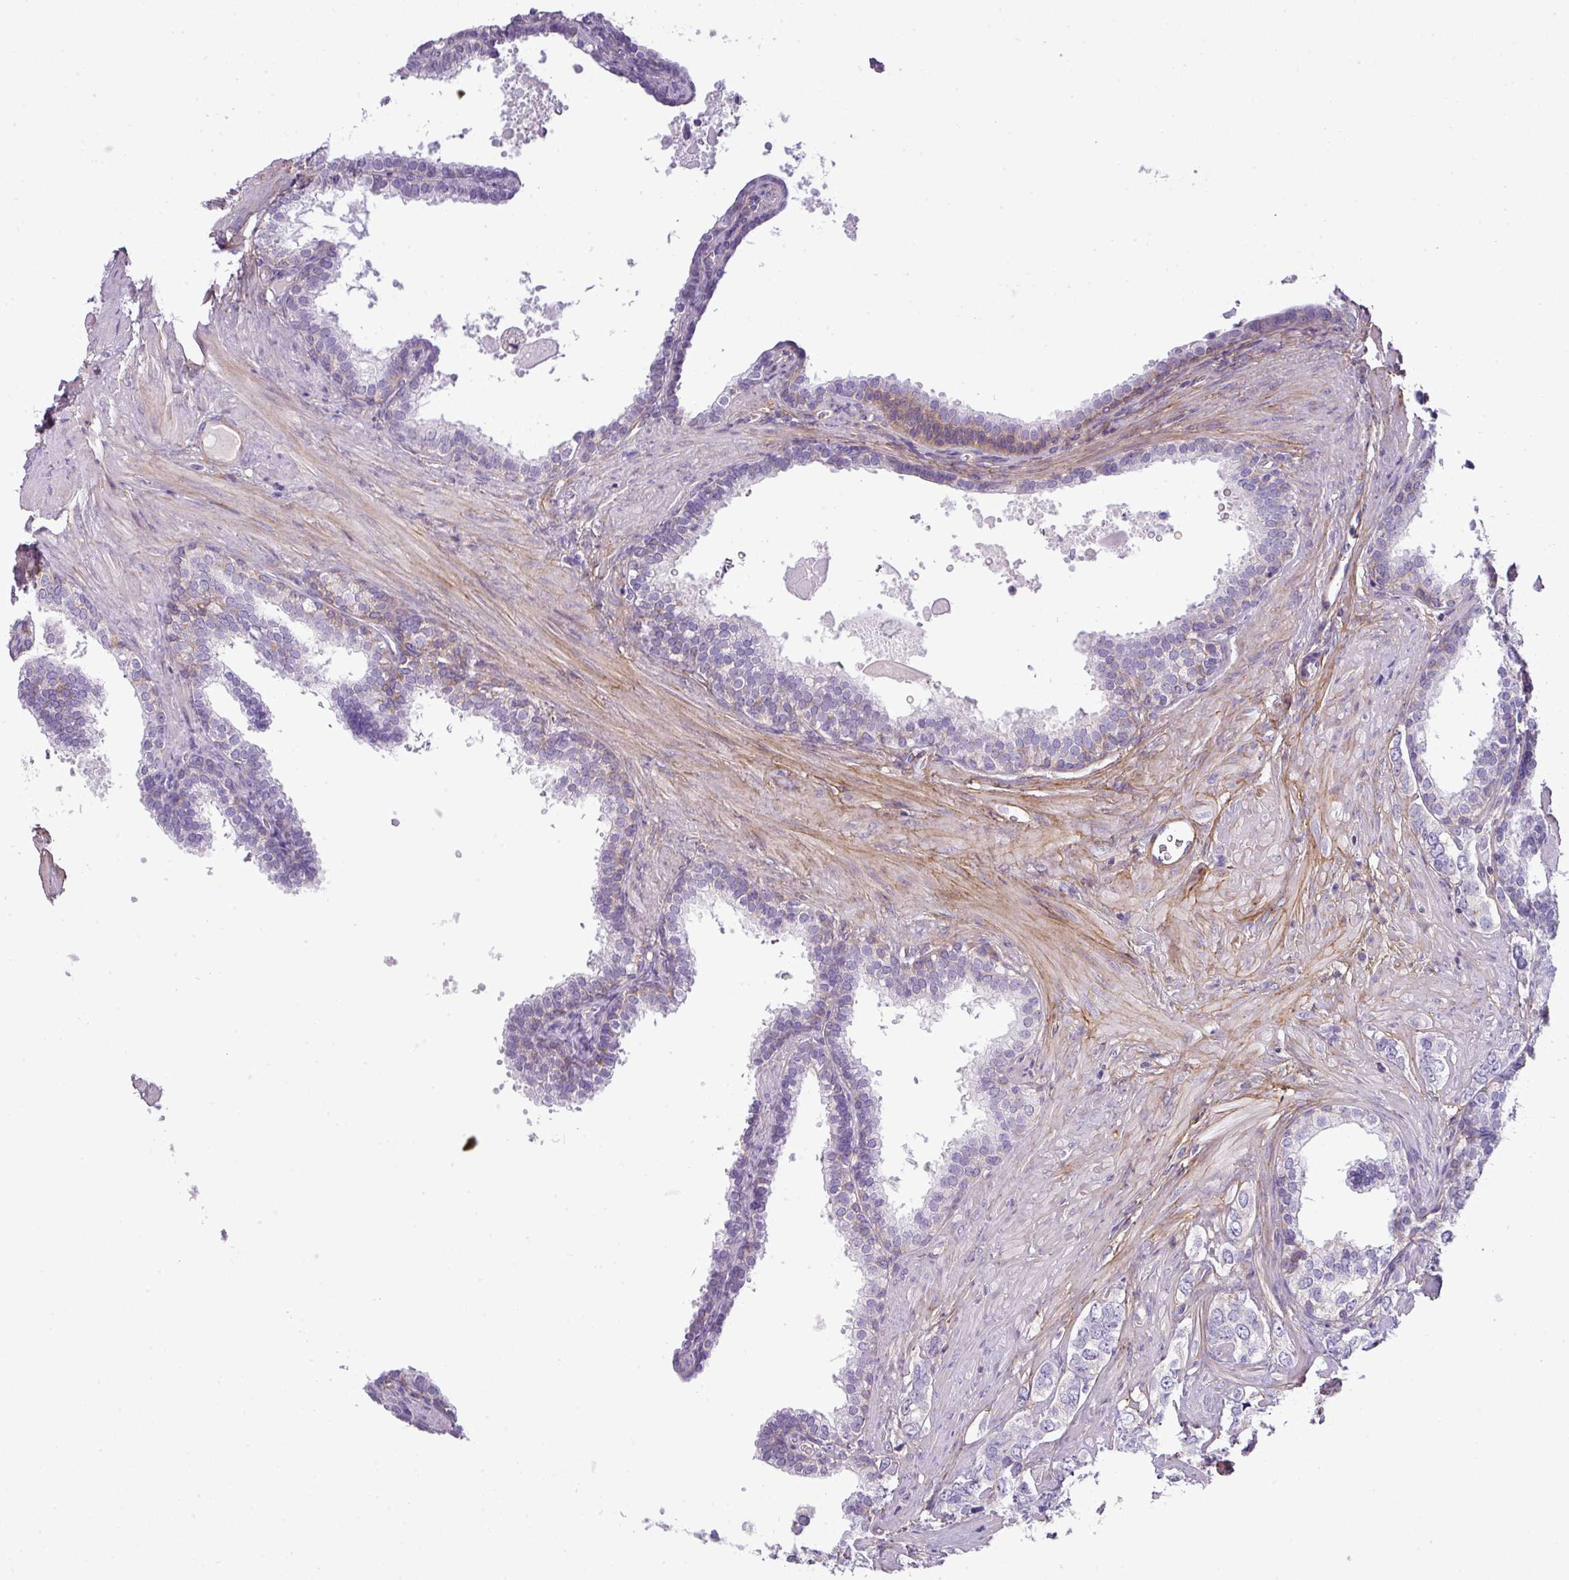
{"staining": {"intensity": "negative", "quantity": "none", "location": "none"}, "tissue": "prostate cancer", "cell_type": "Tumor cells", "image_type": "cancer", "snomed": [{"axis": "morphology", "description": "Adenocarcinoma, High grade"}, {"axis": "topography", "description": "Prostate"}], "caption": "DAB immunohistochemical staining of prostate cancer (adenocarcinoma (high-grade)) shows no significant staining in tumor cells.", "gene": "PARD6G", "patient": {"sex": "male", "age": 66}}